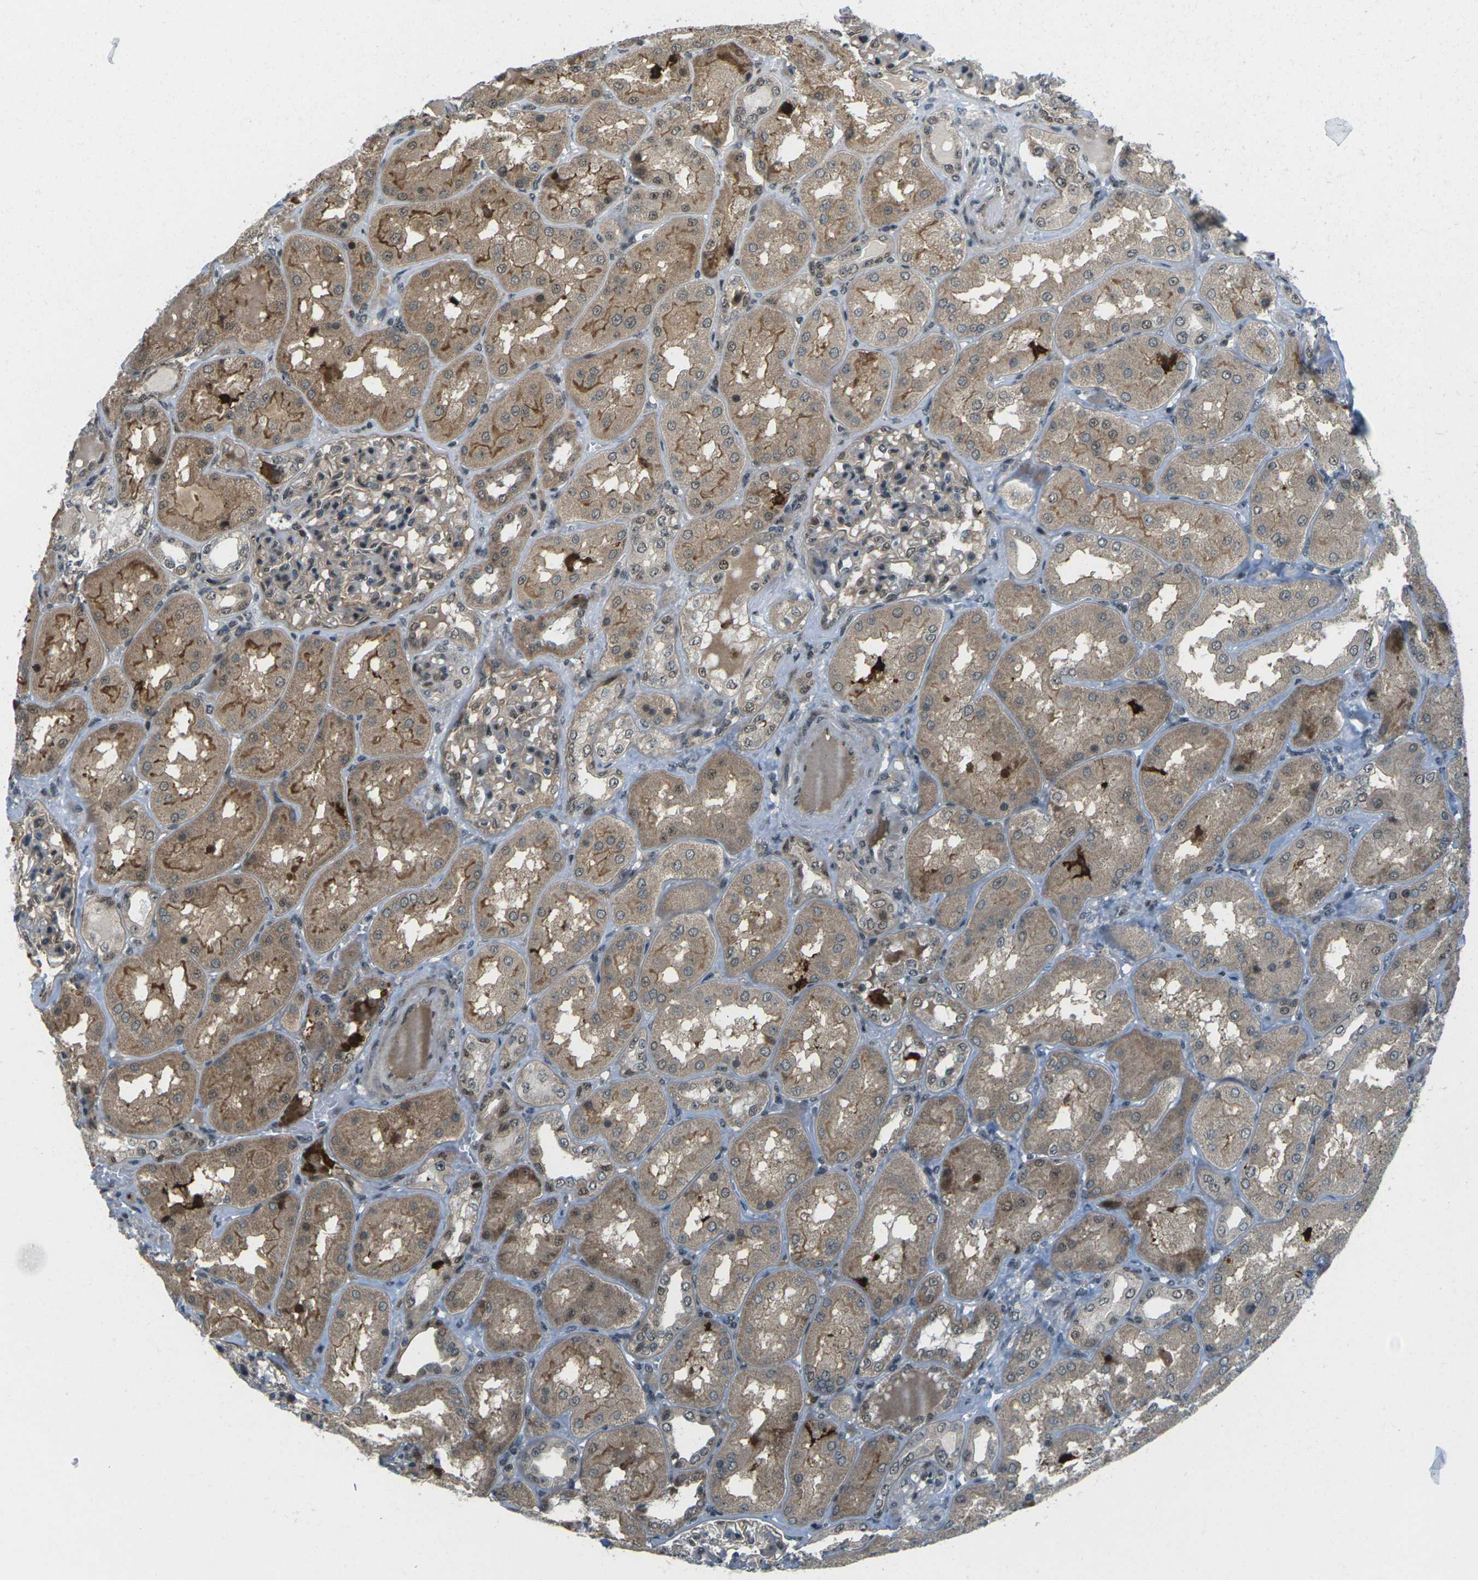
{"staining": {"intensity": "moderate", "quantity": ">75%", "location": "cytoplasmic/membranous"}, "tissue": "kidney", "cell_type": "Cells in glomeruli", "image_type": "normal", "snomed": [{"axis": "morphology", "description": "Normal tissue, NOS"}, {"axis": "topography", "description": "Kidney"}], "caption": "Cells in glomeruli display medium levels of moderate cytoplasmic/membranous positivity in approximately >75% of cells in normal human kidney.", "gene": "UBE2S", "patient": {"sex": "female", "age": 56}}